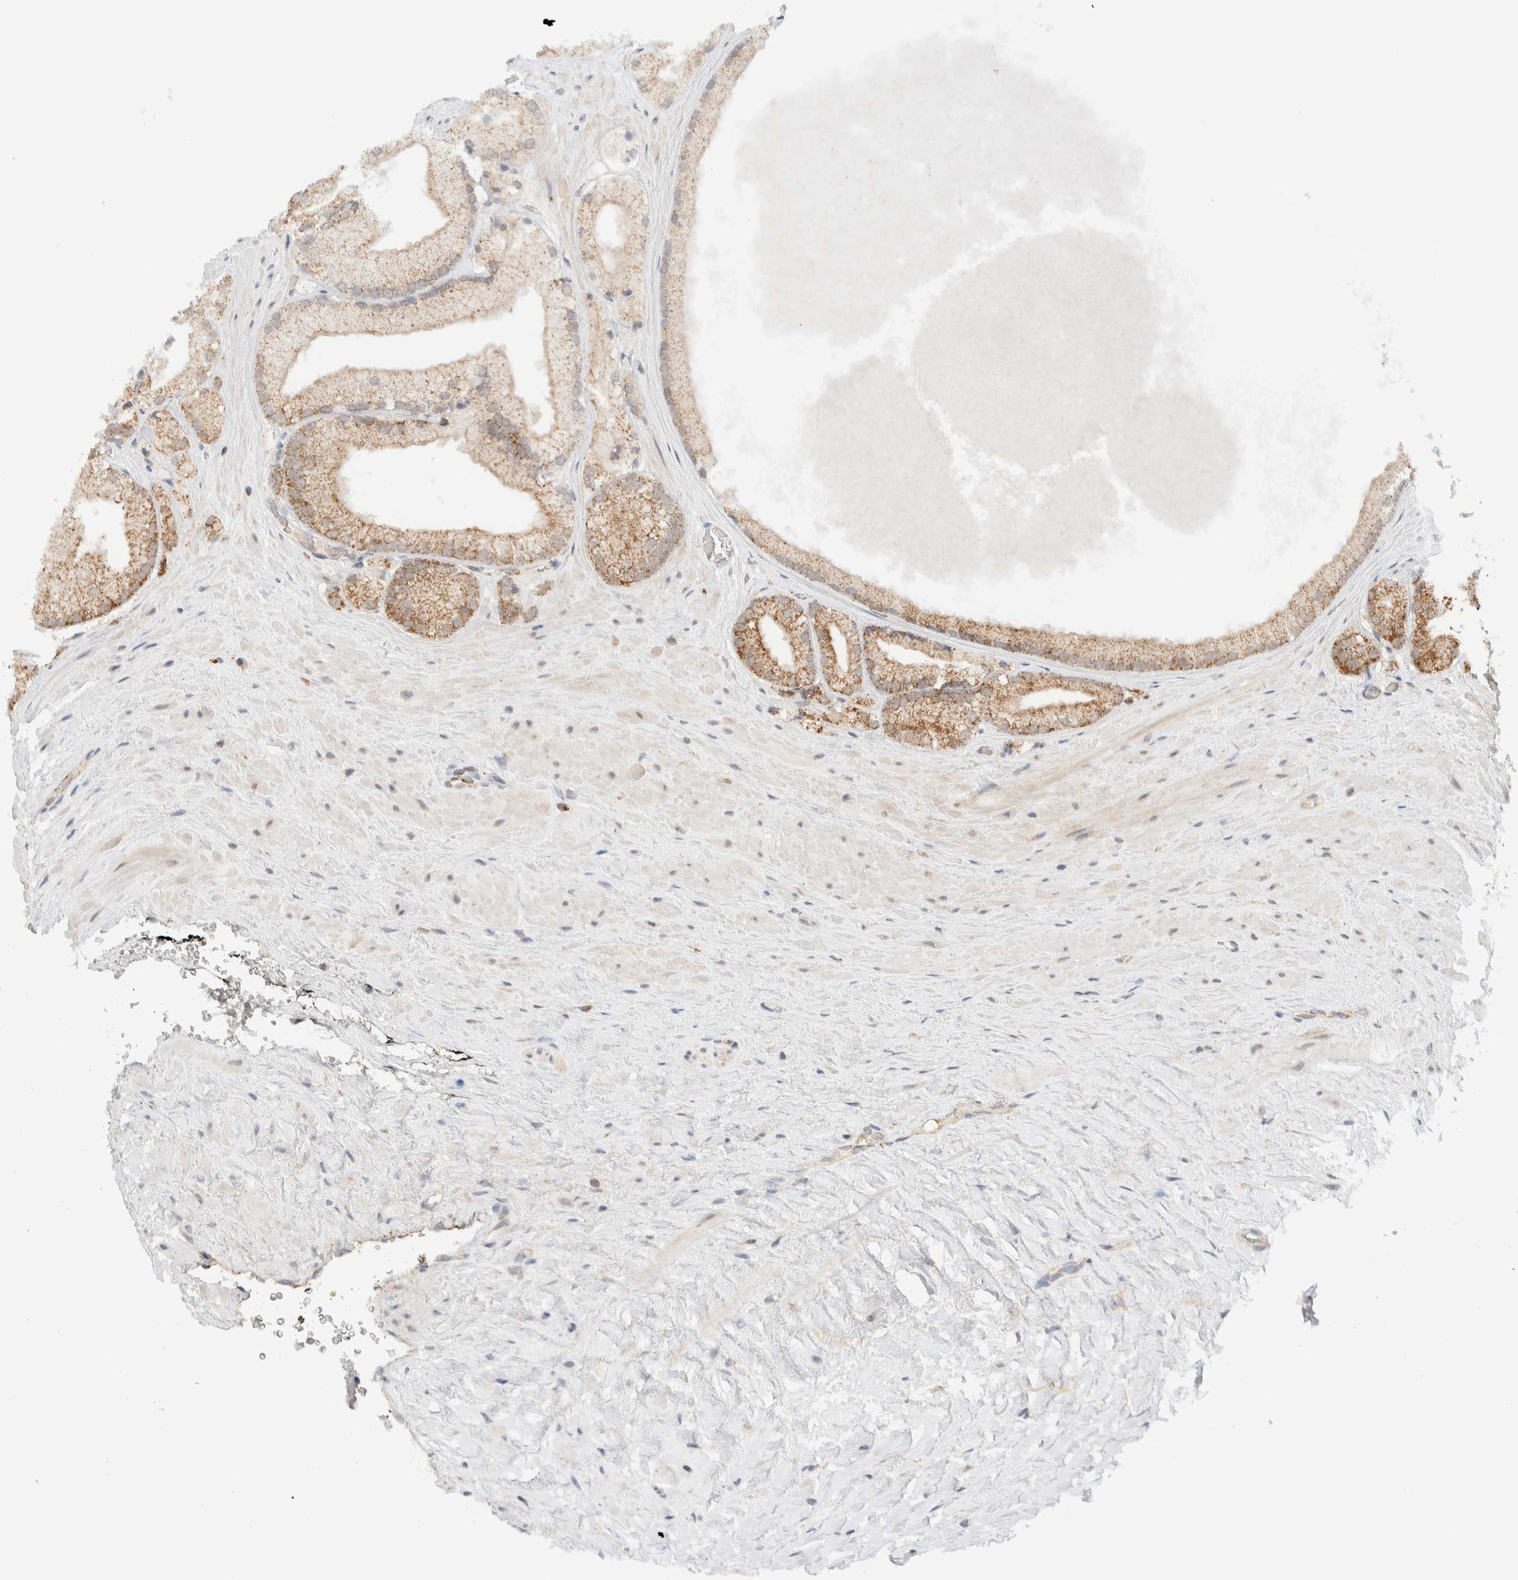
{"staining": {"intensity": "moderate", "quantity": ">75%", "location": "cytoplasmic/membranous"}, "tissue": "prostate cancer", "cell_type": "Tumor cells", "image_type": "cancer", "snomed": [{"axis": "morphology", "description": "Adenocarcinoma, Low grade"}, {"axis": "topography", "description": "Prostate"}], "caption": "A high-resolution micrograph shows immunohistochemistry staining of prostate cancer (low-grade adenocarcinoma), which reveals moderate cytoplasmic/membranous staining in about >75% of tumor cells.", "gene": "MRPL41", "patient": {"sex": "male", "age": 65}}